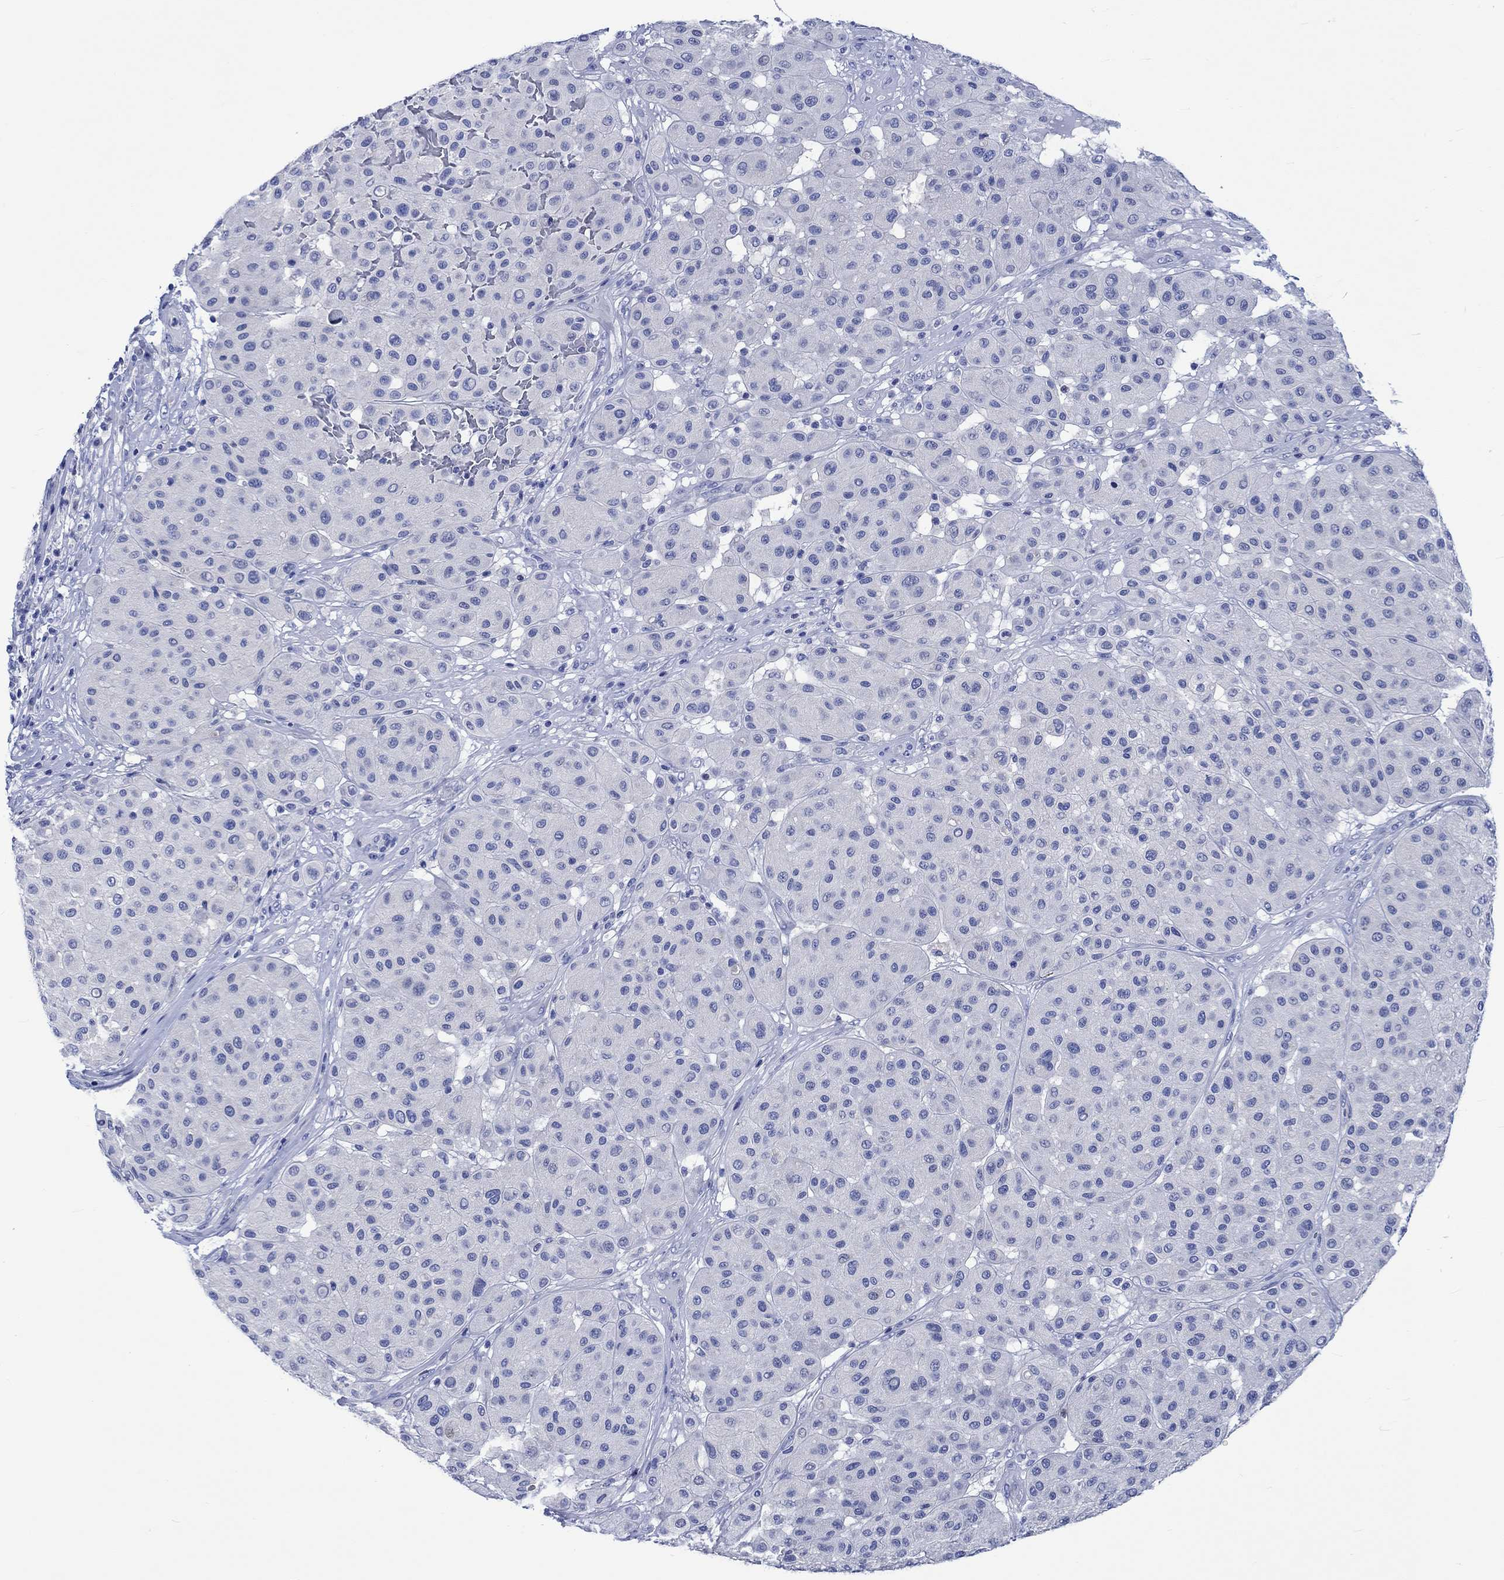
{"staining": {"intensity": "negative", "quantity": "none", "location": "none"}, "tissue": "melanoma", "cell_type": "Tumor cells", "image_type": "cancer", "snomed": [{"axis": "morphology", "description": "Malignant melanoma, Metastatic site"}, {"axis": "topography", "description": "Smooth muscle"}], "caption": "Immunohistochemistry (IHC) micrograph of melanoma stained for a protein (brown), which demonstrates no expression in tumor cells.", "gene": "PTPRN2", "patient": {"sex": "male", "age": 41}}